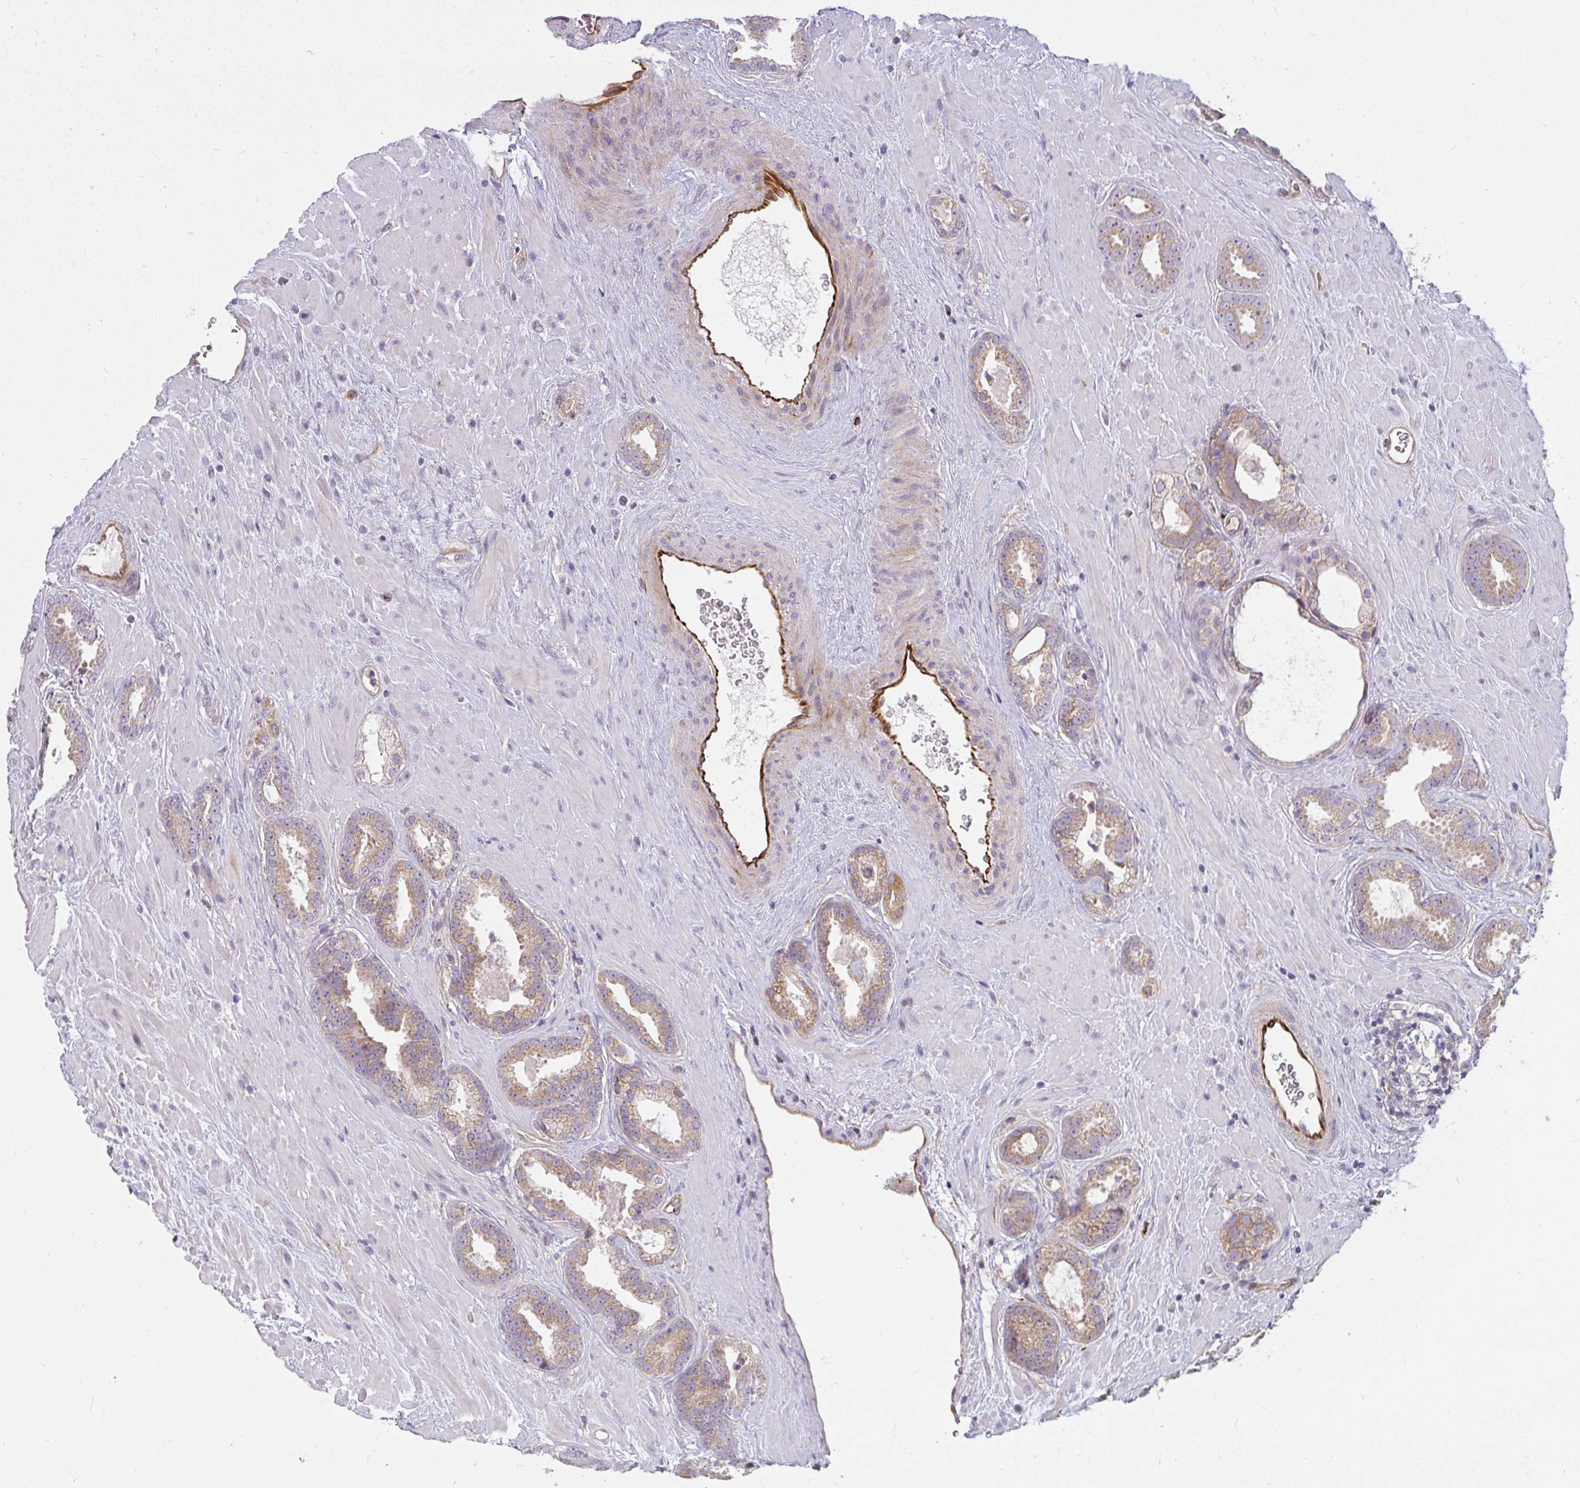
{"staining": {"intensity": "weak", "quantity": ">75%", "location": "cytoplasmic/membranous"}, "tissue": "prostate cancer", "cell_type": "Tumor cells", "image_type": "cancer", "snomed": [{"axis": "morphology", "description": "Adenocarcinoma, Low grade"}, {"axis": "topography", "description": "Prostate"}], "caption": "Immunohistochemical staining of human low-grade adenocarcinoma (prostate) exhibits low levels of weak cytoplasmic/membranous positivity in approximately >75% of tumor cells. Immunohistochemistry (ihc) stains the protein in brown and the nuclei are stained blue.", "gene": "IFIT3", "patient": {"sex": "male", "age": 62}}